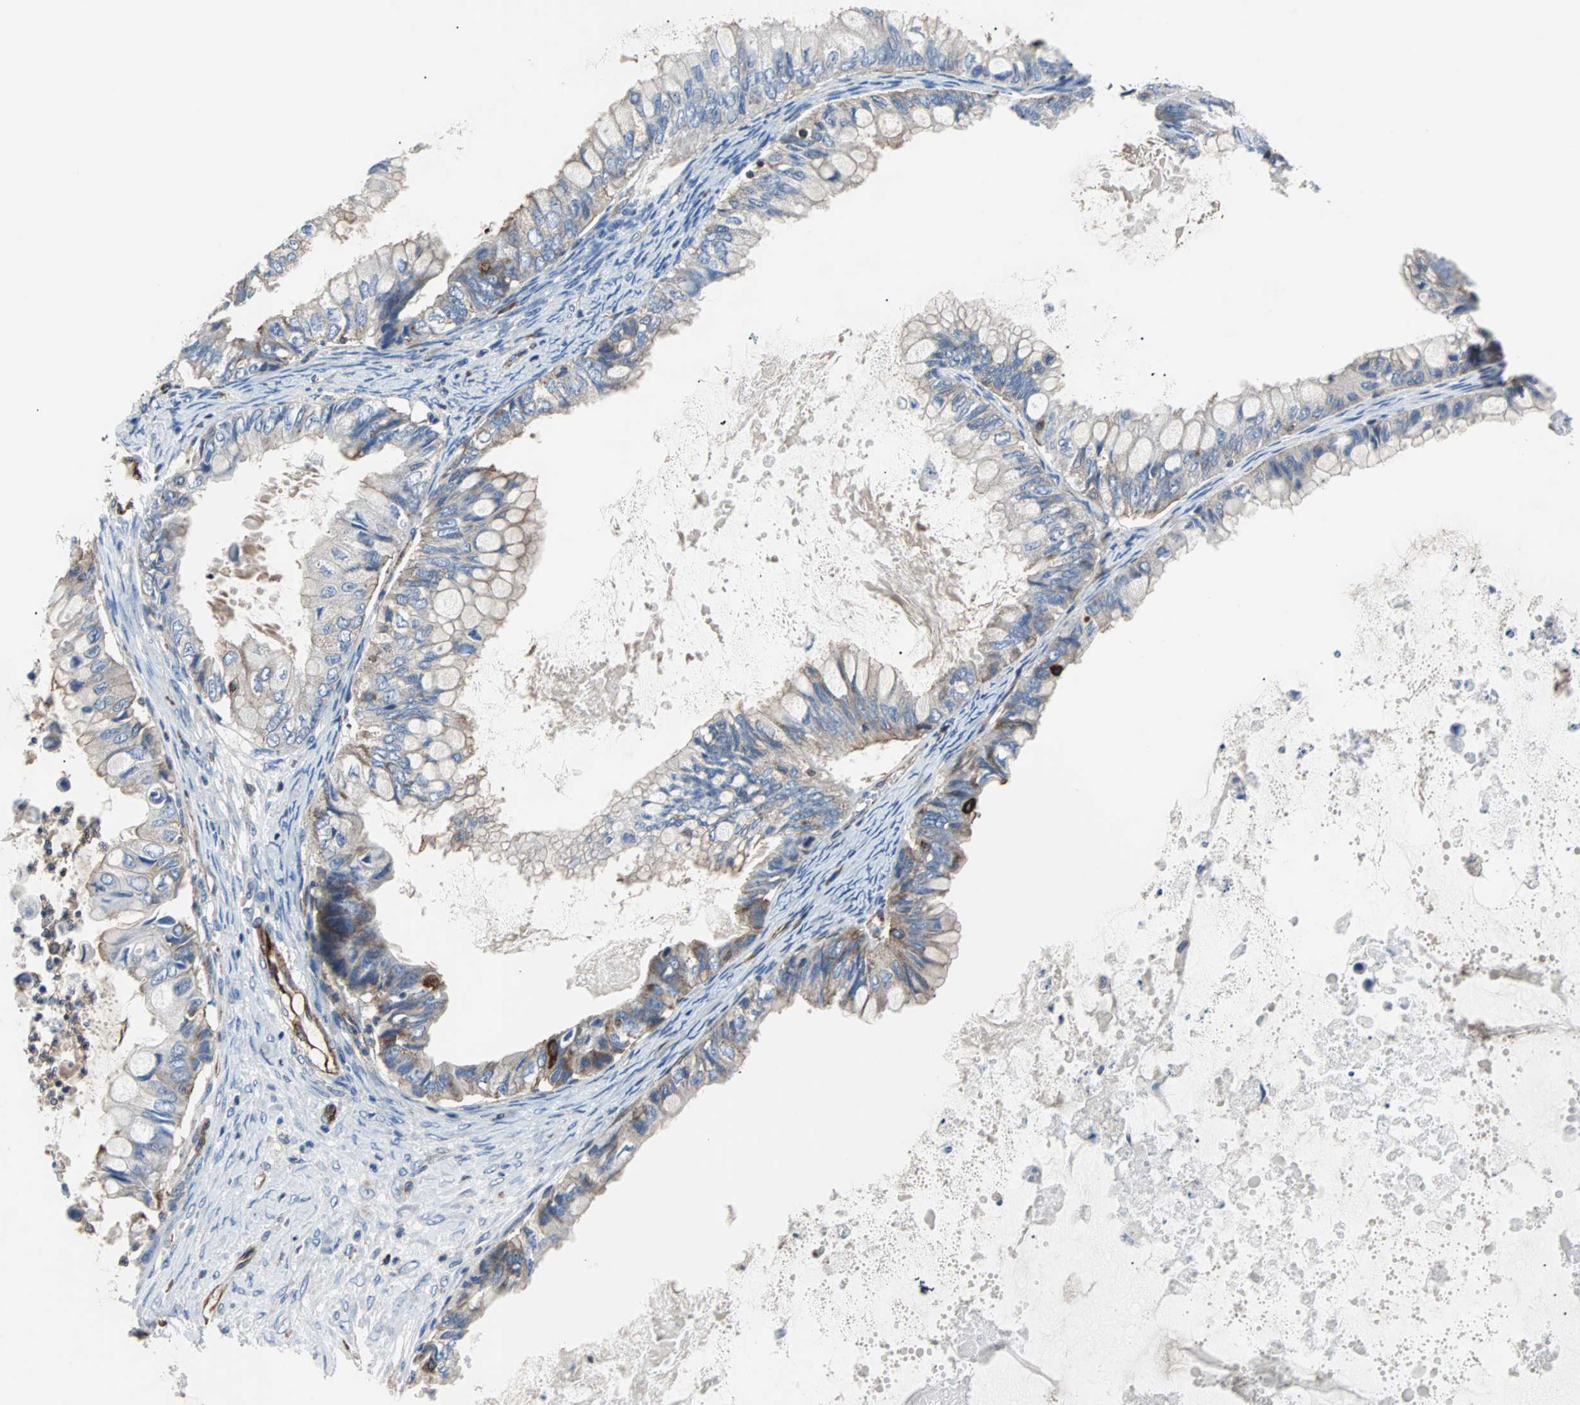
{"staining": {"intensity": "moderate", "quantity": ">75%", "location": "cytoplasmic/membranous"}, "tissue": "ovarian cancer", "cell_type": "Tumor cells", "image_type": "cancer", "snomed": [{"axis": "morphology", "description": "Cystadenocarcinoma, mucinous, NOS"}, {"axis": "topography", "description": "Ovary"}], "caption": "Immunohistochemistry (IHC) image of mucinous cystadenocarcinoma (ovarian) stained for a protein (brown), which reveals medium levels of moderate cytoplasmic/membranous expression in approximately >75% of tumor cells.", "gene": "PLCG2", "patient": {"sex": "female", "age": 80}}